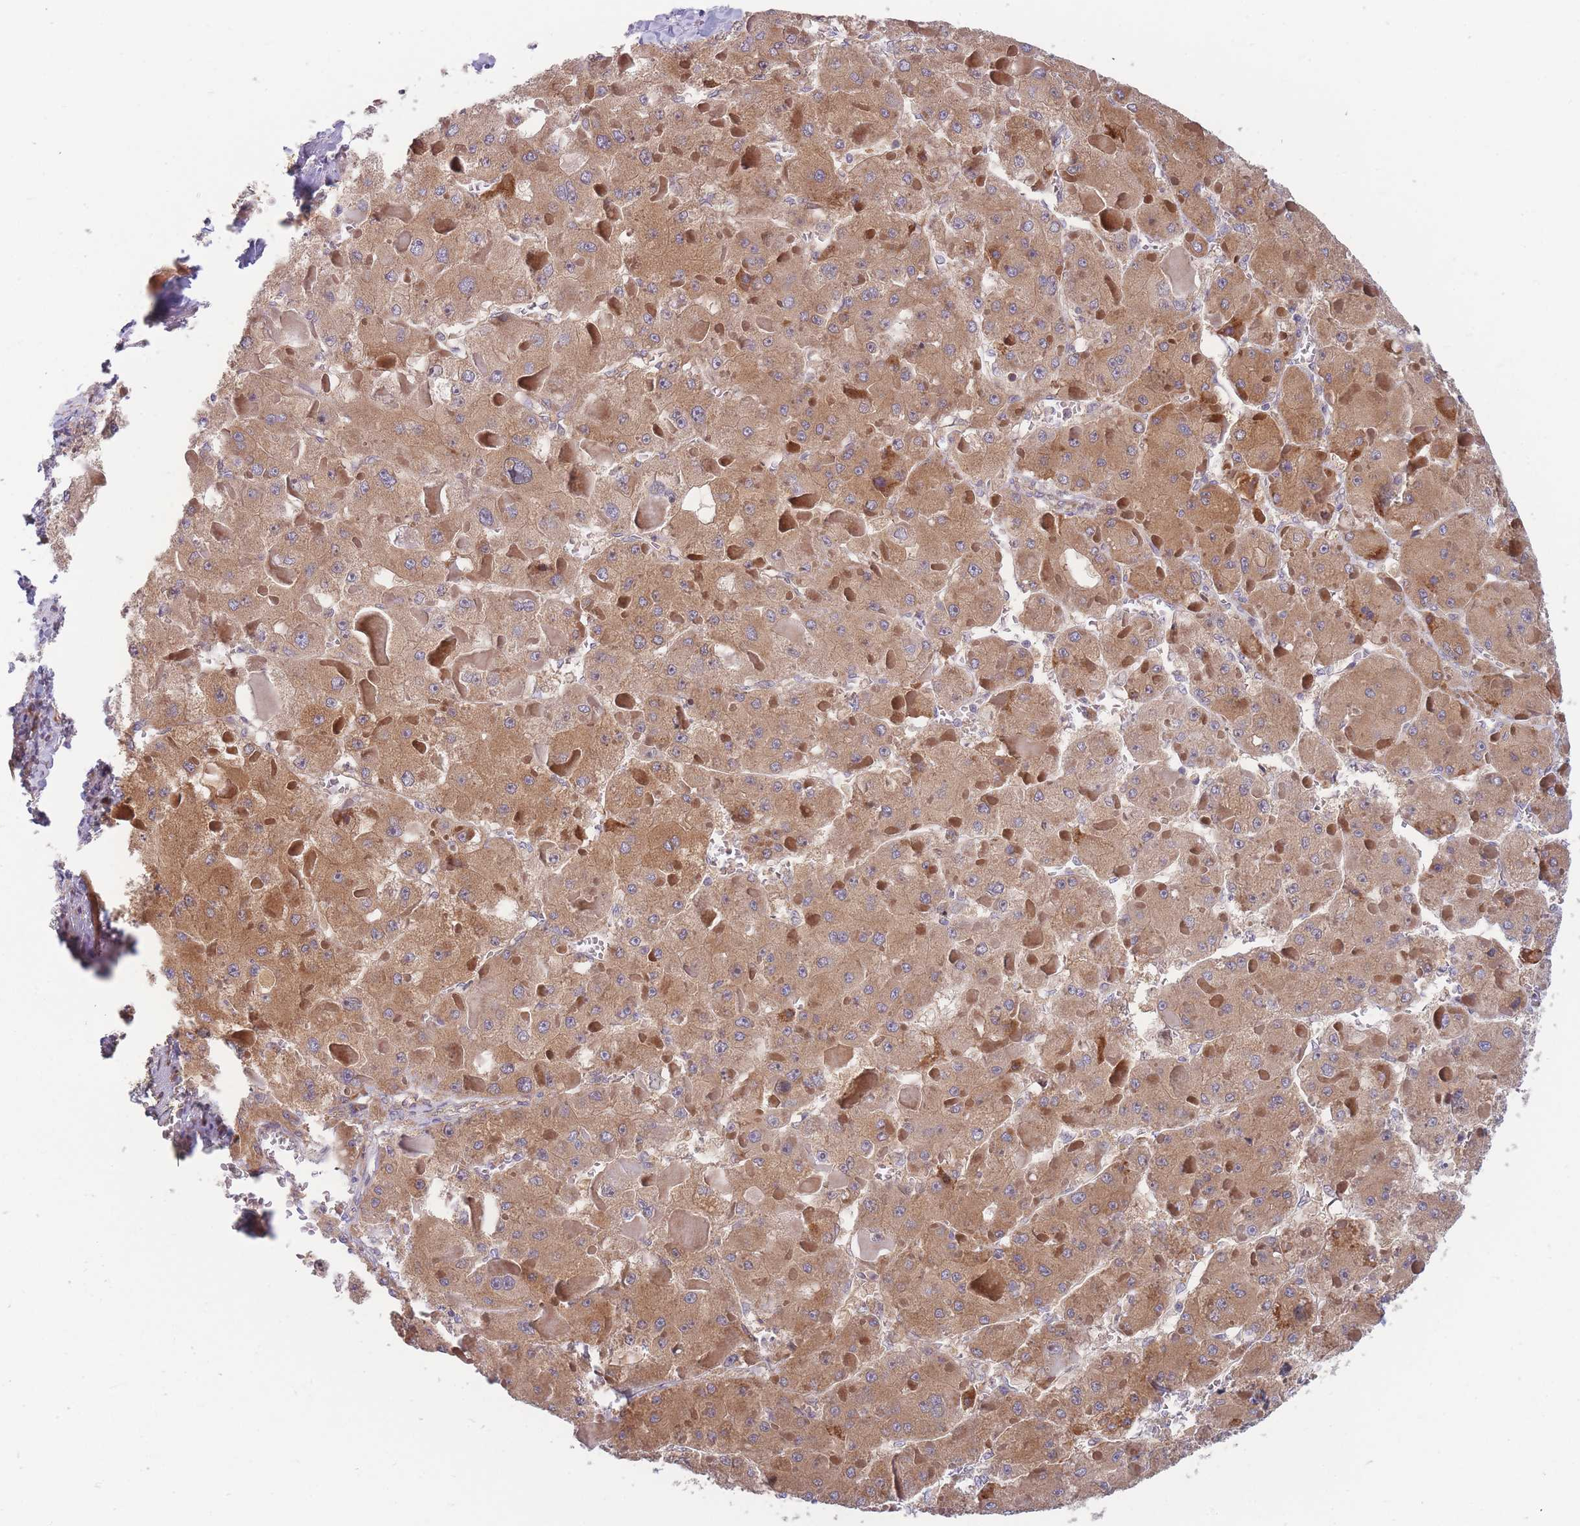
{"staining": {"intensity": "moderate", "quantity": ">75%", "location": "cytoplasmic/membranous"}, "tissue": "liver cancer", "cell_type": "Tumor cells", "image_type": "cancer", "snomed": [{"axis": "morphology", "description": "Carcinoma, Hepatocellular, NOS"}, {"axis": "topography", "description": "Liver"}], "caption": "Immunohistochemical staining of liver cancer displays medium levels of moderate cytoplasmic/membranous protein staining in about >75% of tumor cells. The protein of interest is shown in brown color, while the nuclei are stained blue.", "gene": "TMEM131L", "patient": {"sex": "female", "age": 73}}